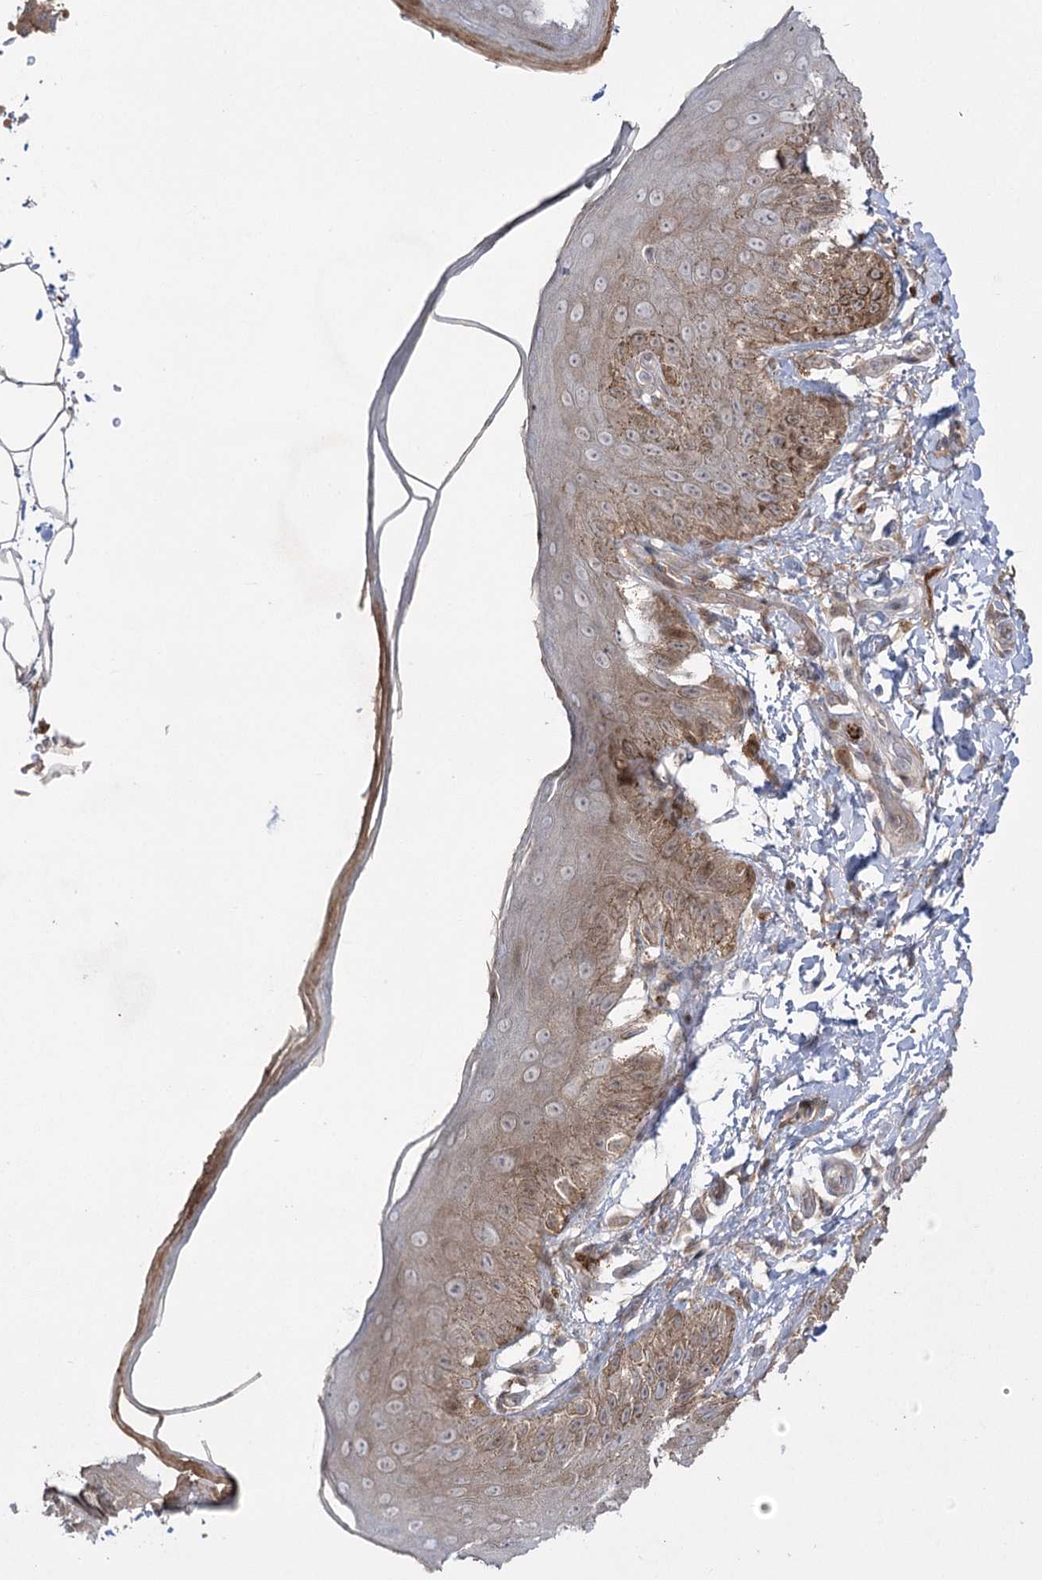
{"staining": {"intensity": "moderate", "quantity": "25%-75%", "location": "cytoplasmic/membranous"}, "tissue": "skin", "cell_type": "Epidermal cells", "image_type": "normal", "snomed": [{"axis": "morphology", "description": "Normal tissue, NOS"}, {"axis": "topography", "description": "Anal"}], "caption": "Brown immunohistochemical staining in unremarkable human skin reveals moderate cytoplasmic/membranous expression in about 25%-75% of epidermal cells. The protein is stained brown, and the nuclei are stained in blue (DAB IHC with brightfield microscopy, high magnification).", "gene": "PLEKHA5", "patient": {"sex": "male", "age": 44}}